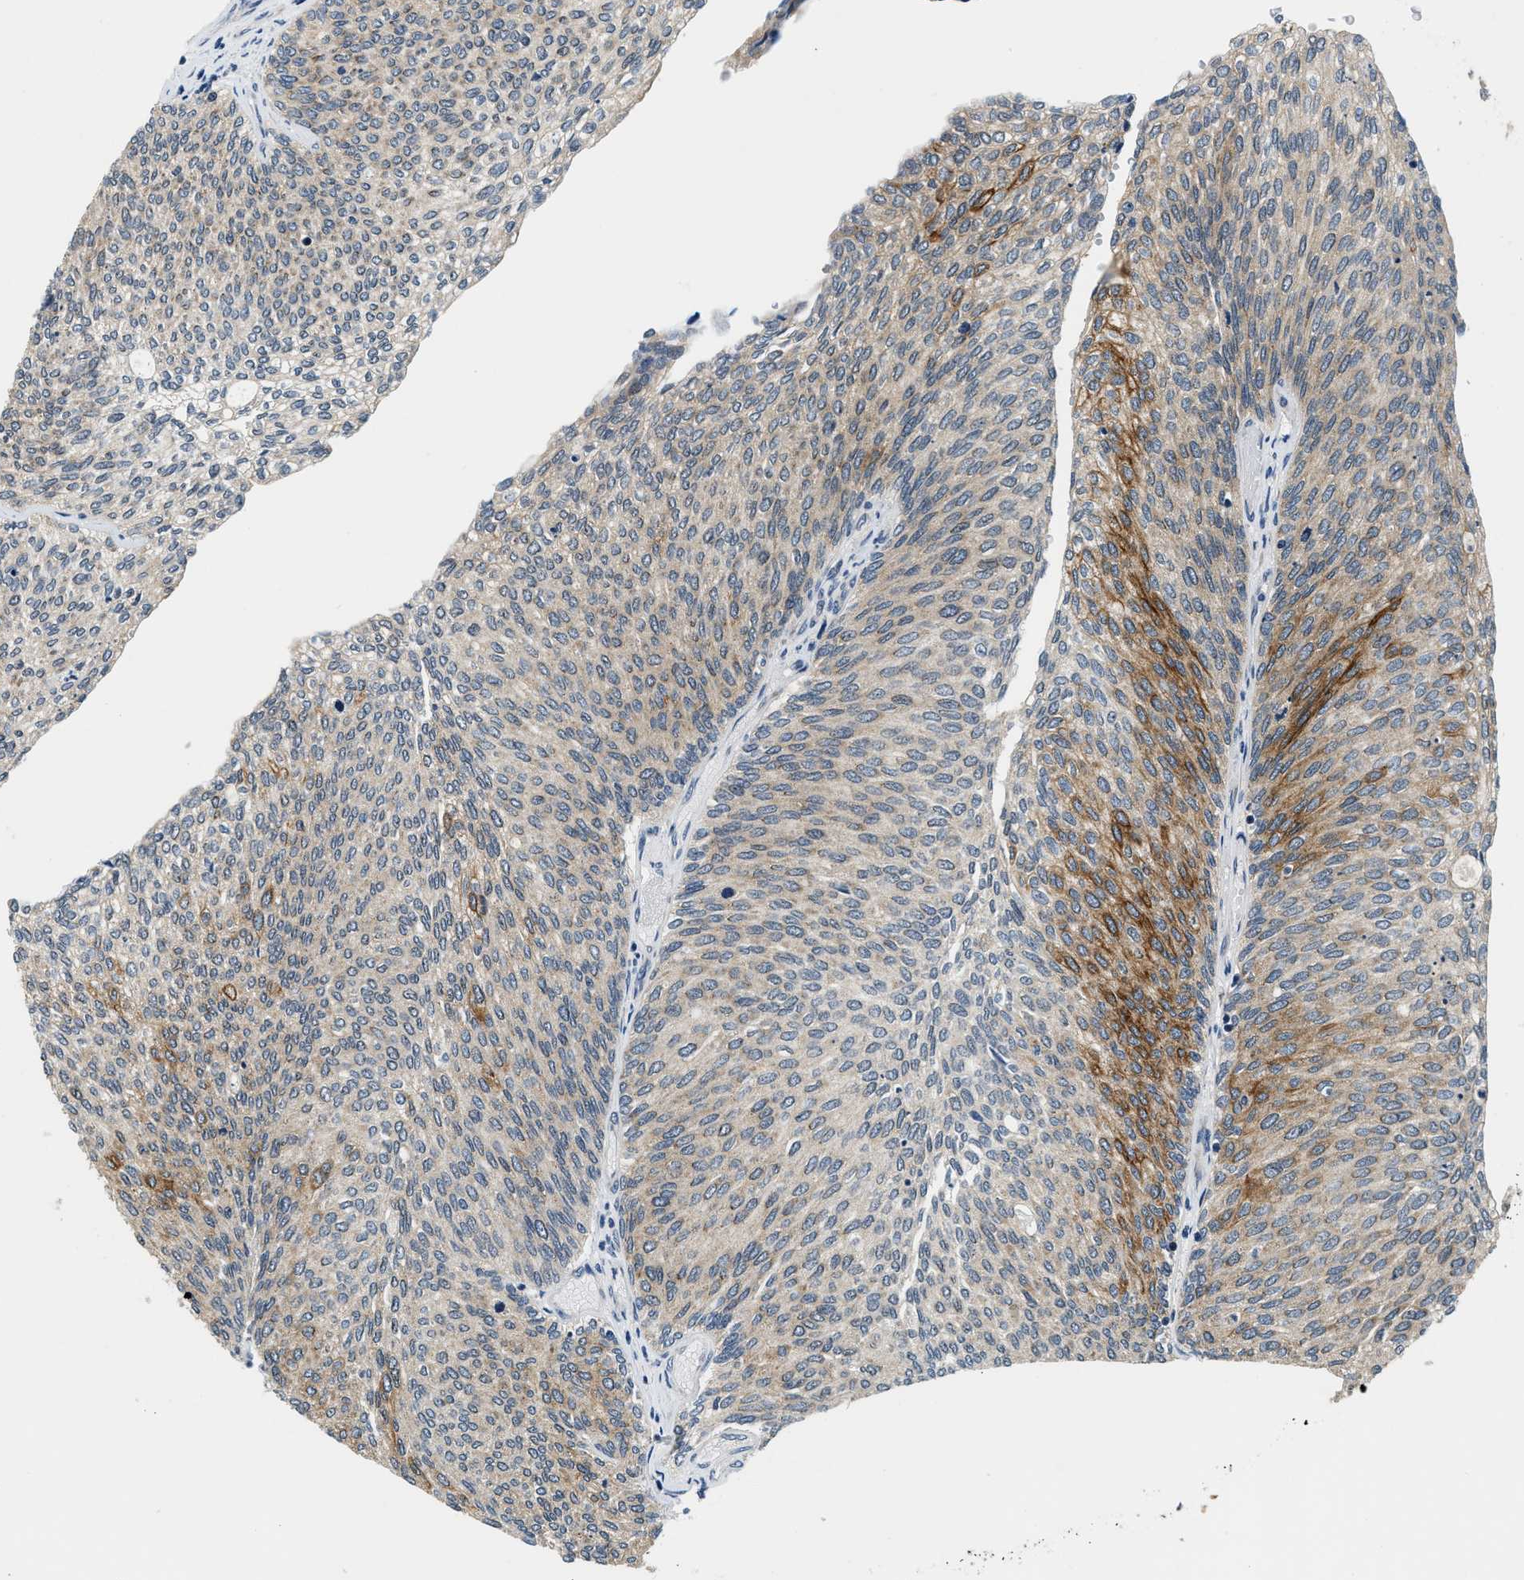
{"staining": {"intensity": "strong", "quantity": "<25%", "location": "cytoplasmic/membranous"}, "tissue": "urothelial cancer", "cell_type": "Tumor cells", "image_type": "cancer", "snomed": [{"axis": "morphology", "description": "Urothelial carcinoma, Low grade"}, {"axis": "topography", "description": "Urinary bladder"}], "caption": "Strong cytoplasmic/membranous positivity is seen in about <25% of tumor cells in urothelial cancer. (DAB (3,3'-diaminobenzidine) IHC with brightfield microscopy, high magnification).", "gene": "YAE1", "patient": {"sex": "female", "age": 79}}